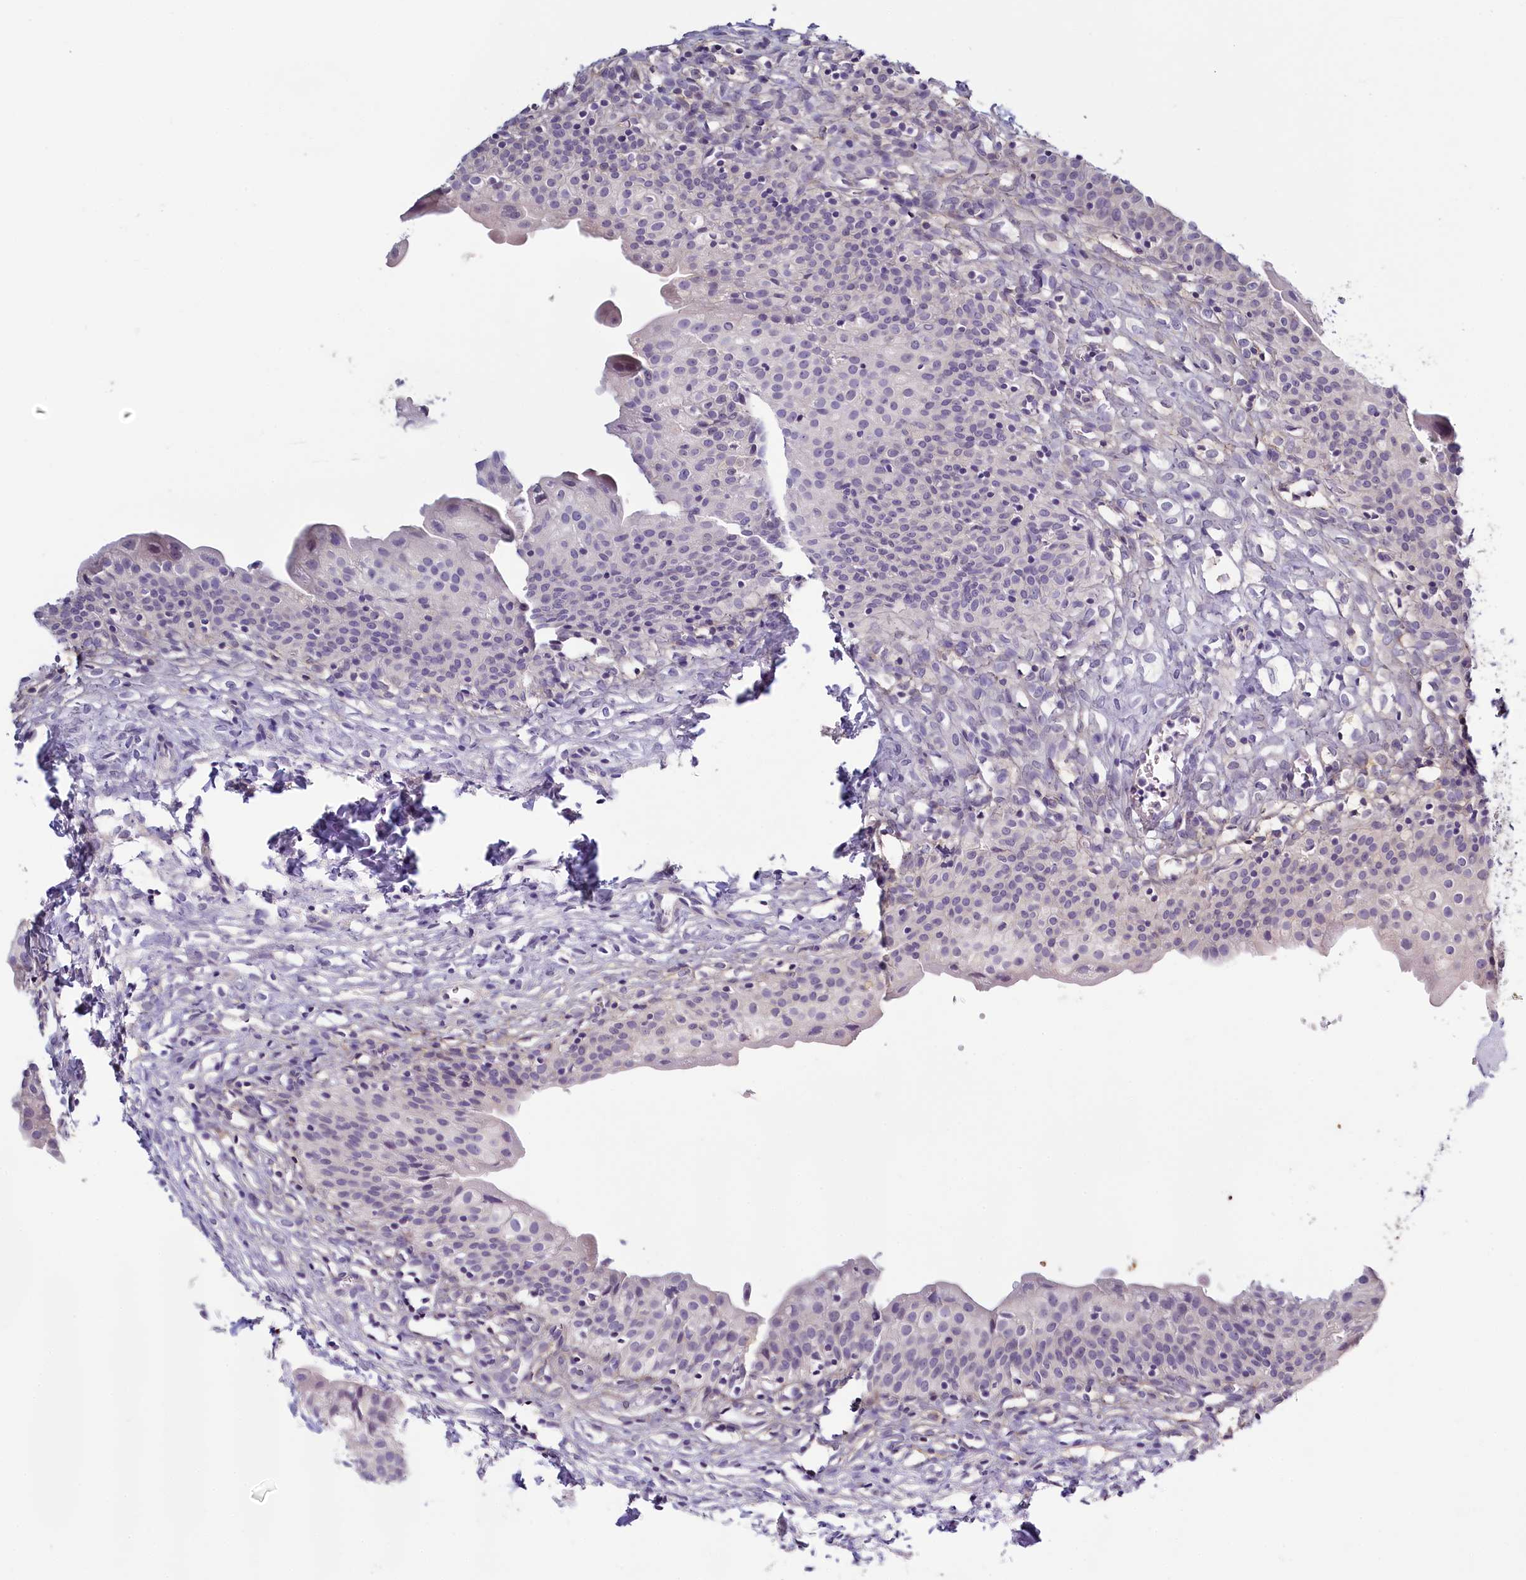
{"staining": {"intensity": "negative", "quantity": "none", "location": "none"}, "tissue": "urinary bladder", "cell_type": "Urothelial cells", "image_type": "normal", "snomed": [{"axis": "morphology", "description": "Normal tissue, NOS"}, {"axis": "topography", "description": "Urinary bladder"}], "caption": "The micrograph exhibits no staining of urothelial cells in benign urinary bladder. (DAB immunohistochemistry, high magnification).", "gene": "PDE6D", "patient": {"sex": "male", "age": 55}}